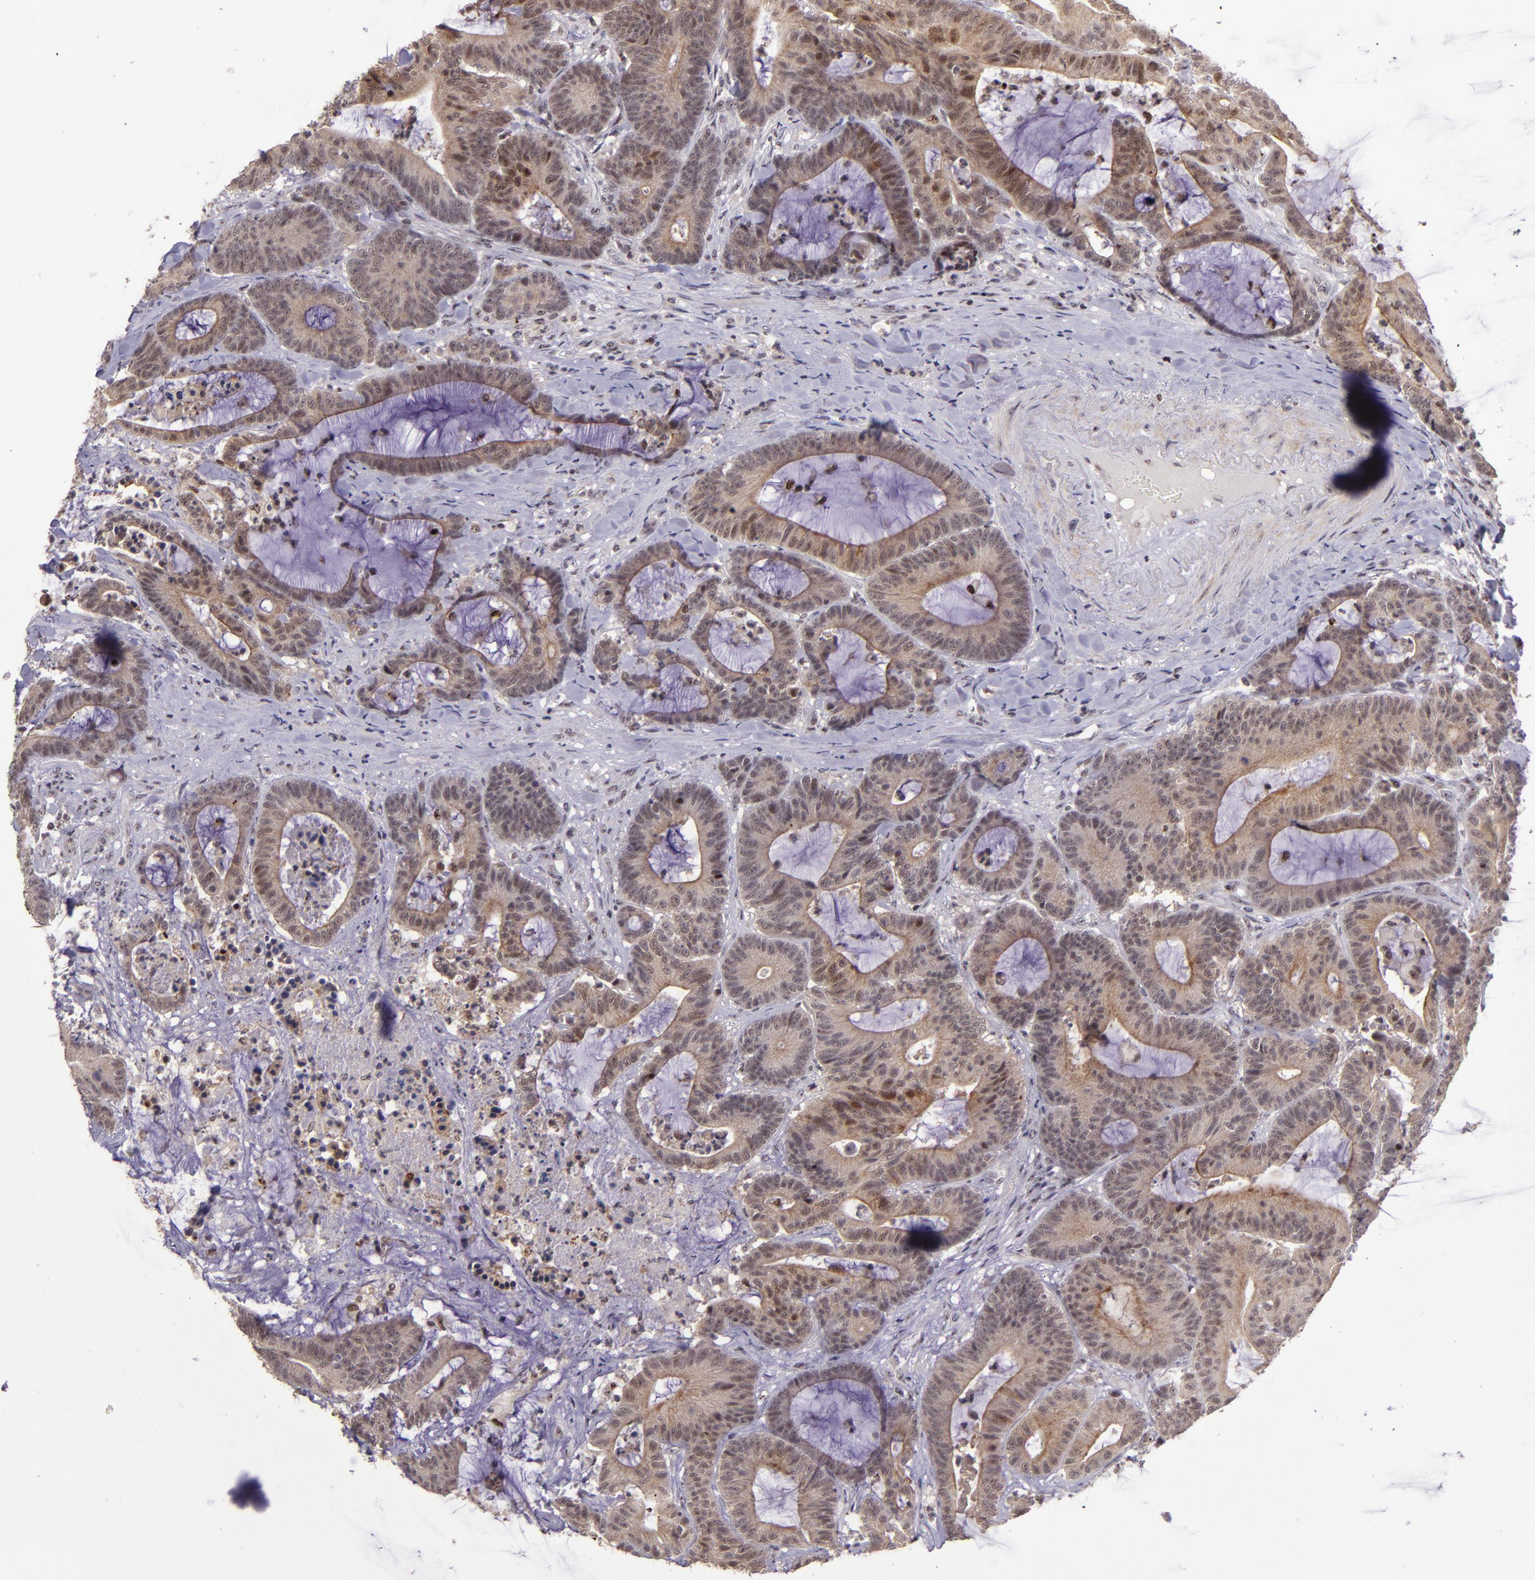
{"staining": {"intensity": "moderate", "quantity": ">75%", "location": "cytoplasmic/membranous,nuclear"}, "tissue": "colorectal cancer", "cell_type": "Tumor cells", "image_type": "cancer", "snomed": [{"axis": "morphology", "description": "Adenocarcinoma, NOS"}, {"axis": "topography", "description": "Colon"}], "caption": "This image reveals IHC staining of colorectal cancer, with medium moderate cytoplasmic/membranous and nuclear positivity in approximately >75% of tumor cells.", "gene": "PCNX4", "patient": {"sex": "female", "age": 84}}